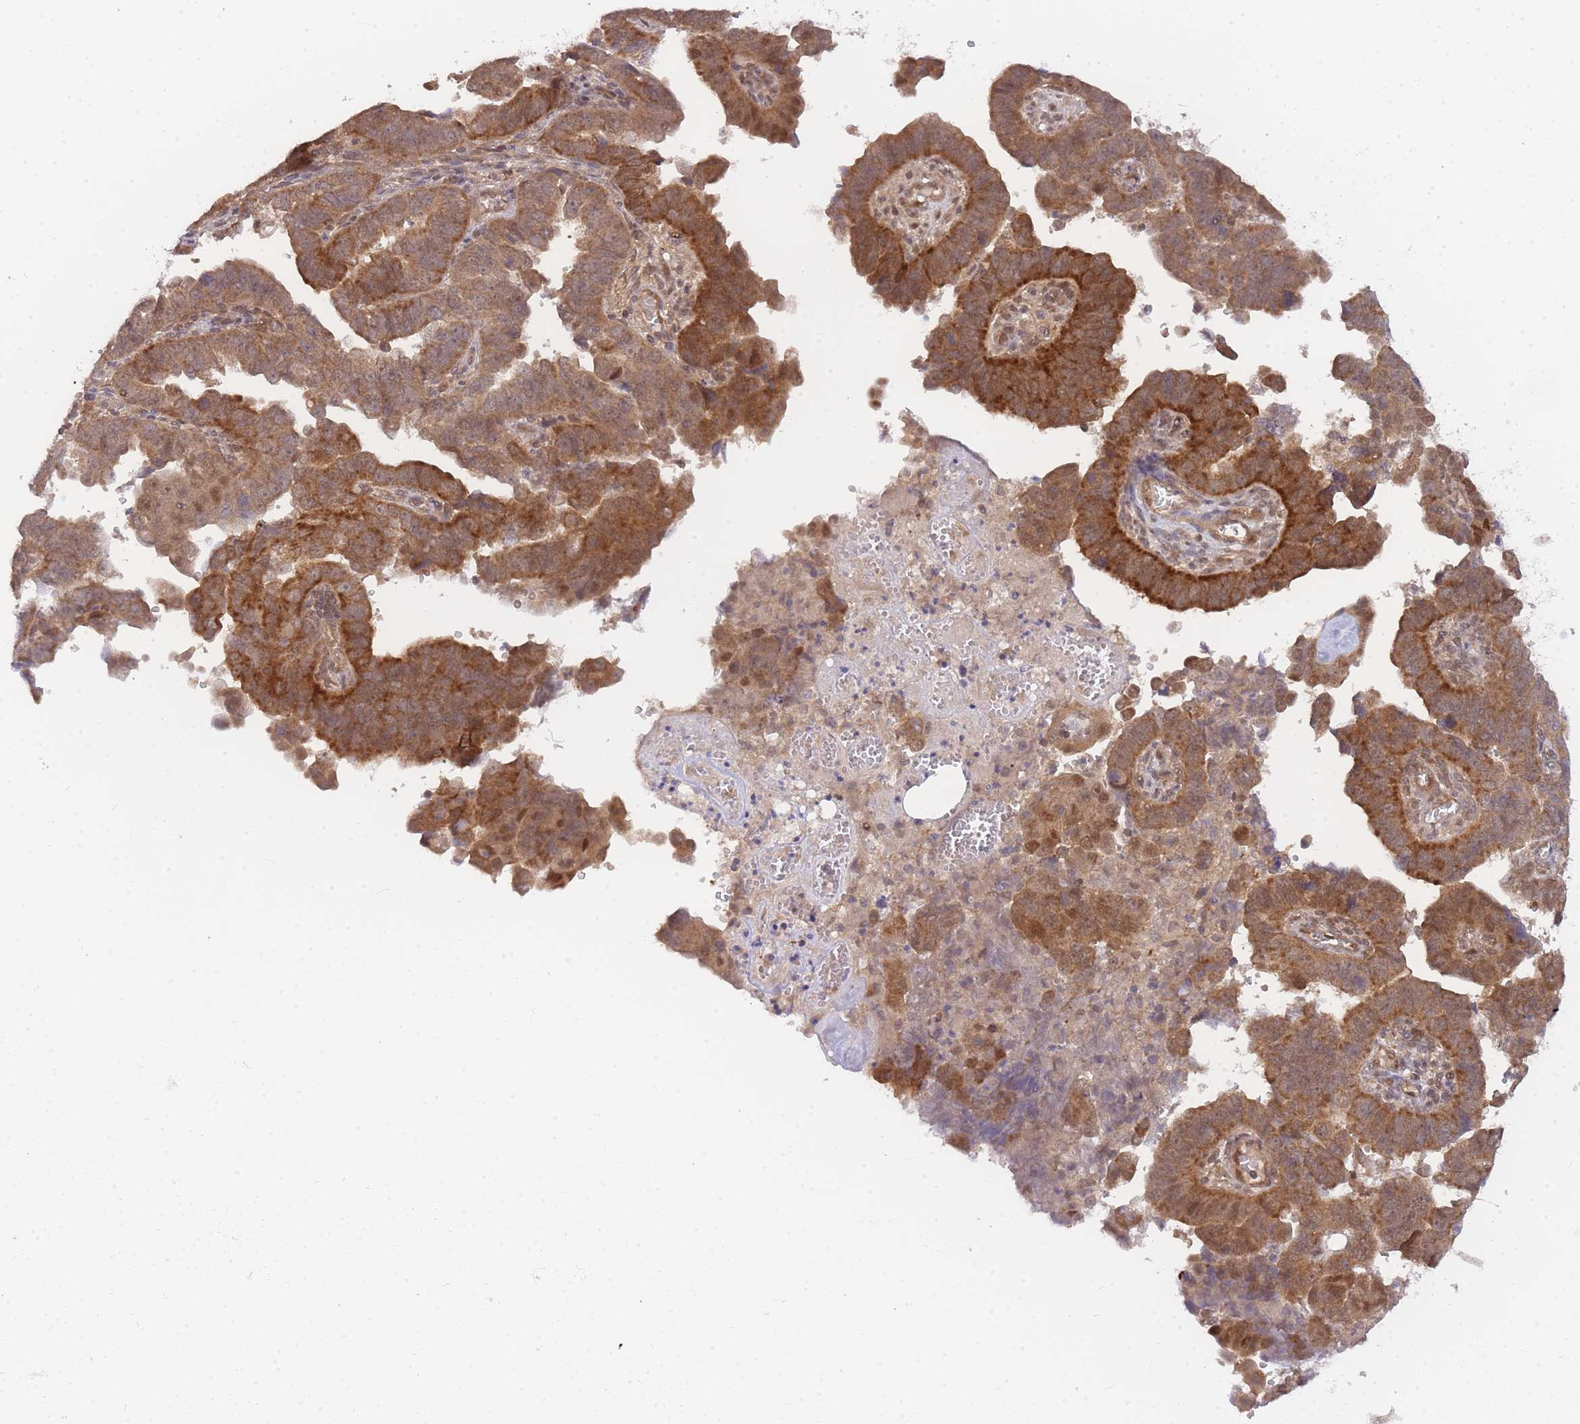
{"staining": {"intensity": "strong", "quantity": ">75%", "location": "cytoplasmic/membranous,nuclear"}, "tissue": "endometrial cancer", "cell_type": "Tumor cells", "image_type": "cancer", "snomed": [{"axis": "morphology", "description": "Adenocarcinoma, NOS"}, {"axis": "topography", "description": "Endometrium"}], "caption": "Endometrial cancer stained for a protein (brown) displays strong cytoplasmic/membranous and nuclear positive staining in approximately >75% of tumor cells.", "gene": "KIAA1191", "patient": {"sex": "female", "age": 75}}